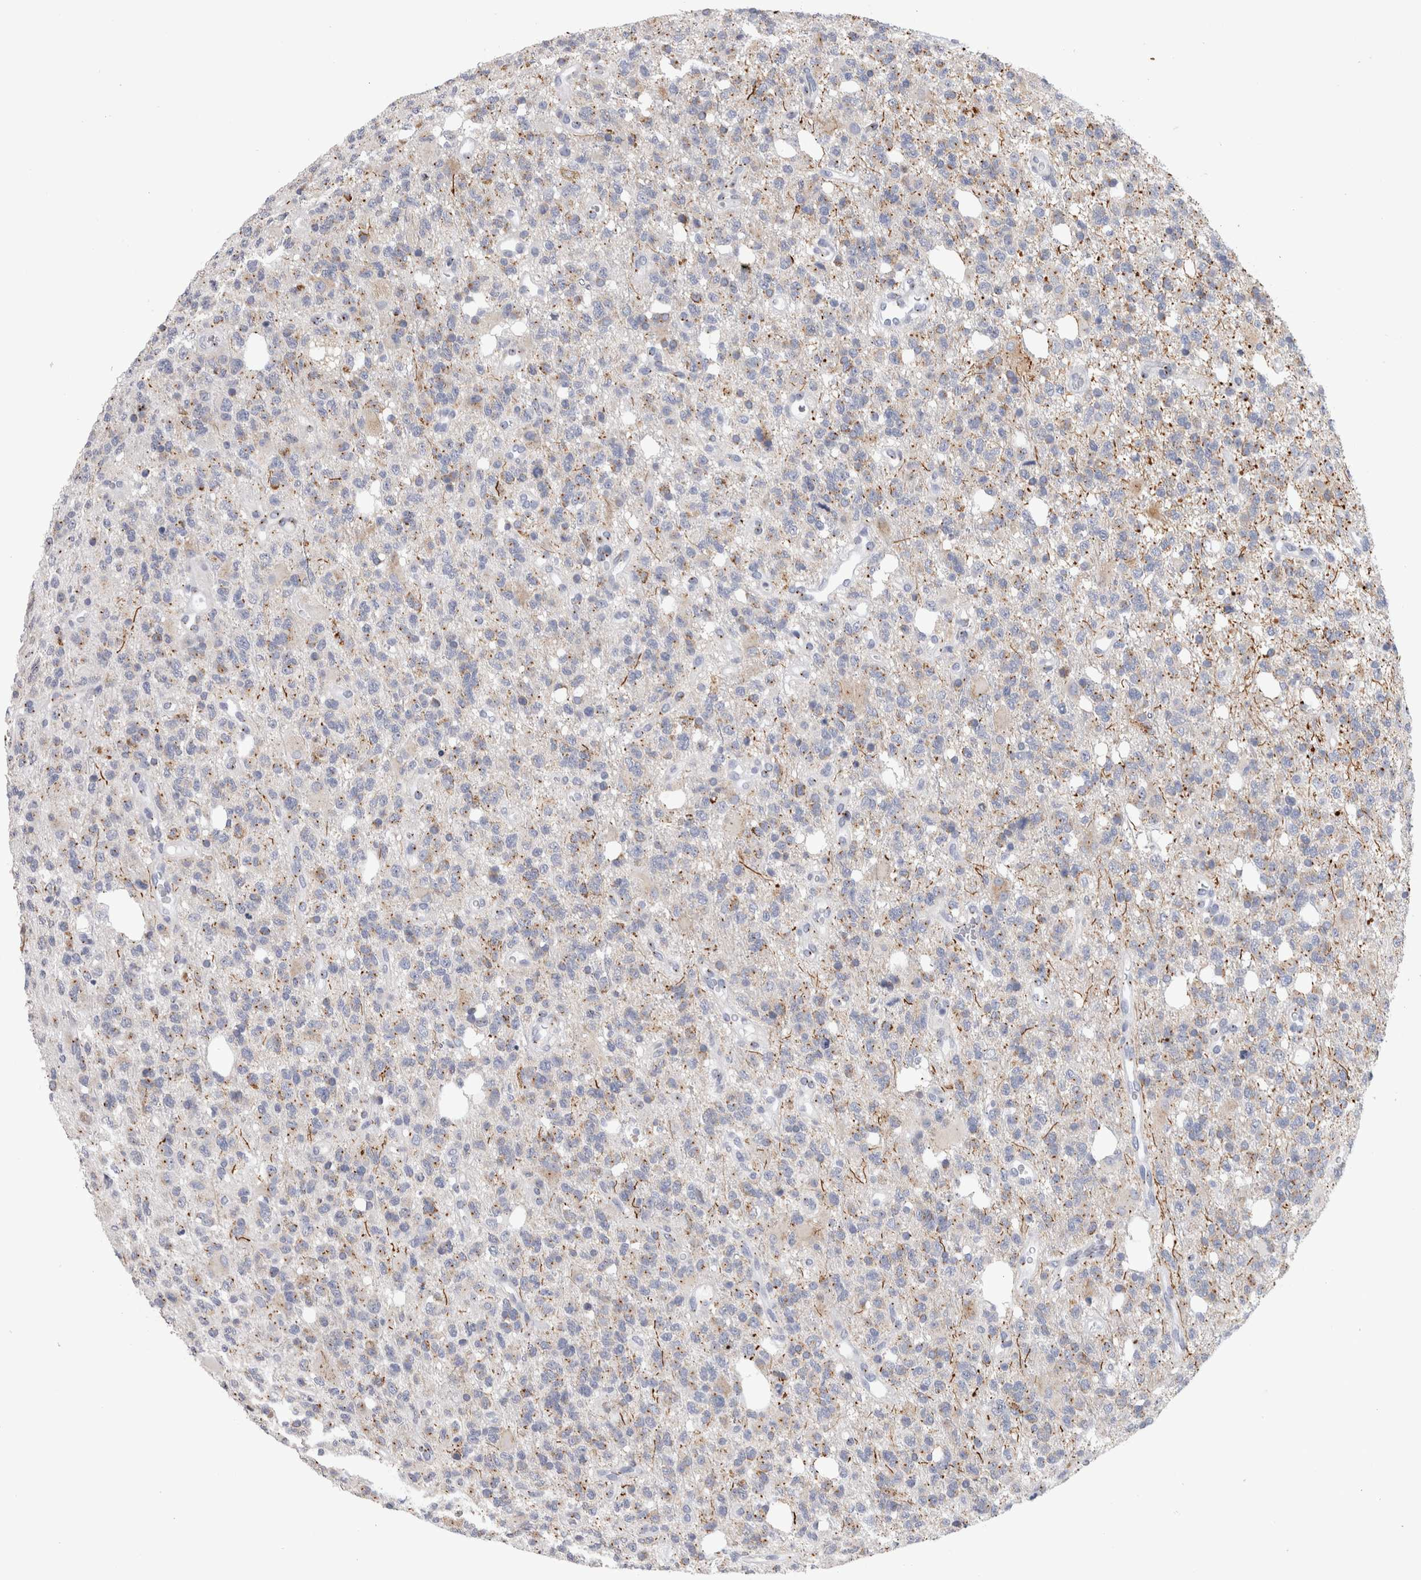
{"staining": {"intensity": "weak", "quantity": "<25%", "location": "cytoplasmic/membranous"}, "tissue": "glioma", "cell_type": "Tumor cells", "image_type": "cancer", "snomed": [{"axis": "morphology", "description": "Glioma, malignant, High grade"}, {"axis": "topography", "description": "Brain"}], "caption": "This photomicrograph is of high-grade glioma (malignant) stained with immunohistochemistry (IHC) to label a protein in brown with the nuclei are counter-stained blue. There is no expression in tumor cells.", "gene": "AKAP9", "patient": {"sex": "female", "age": 62}}